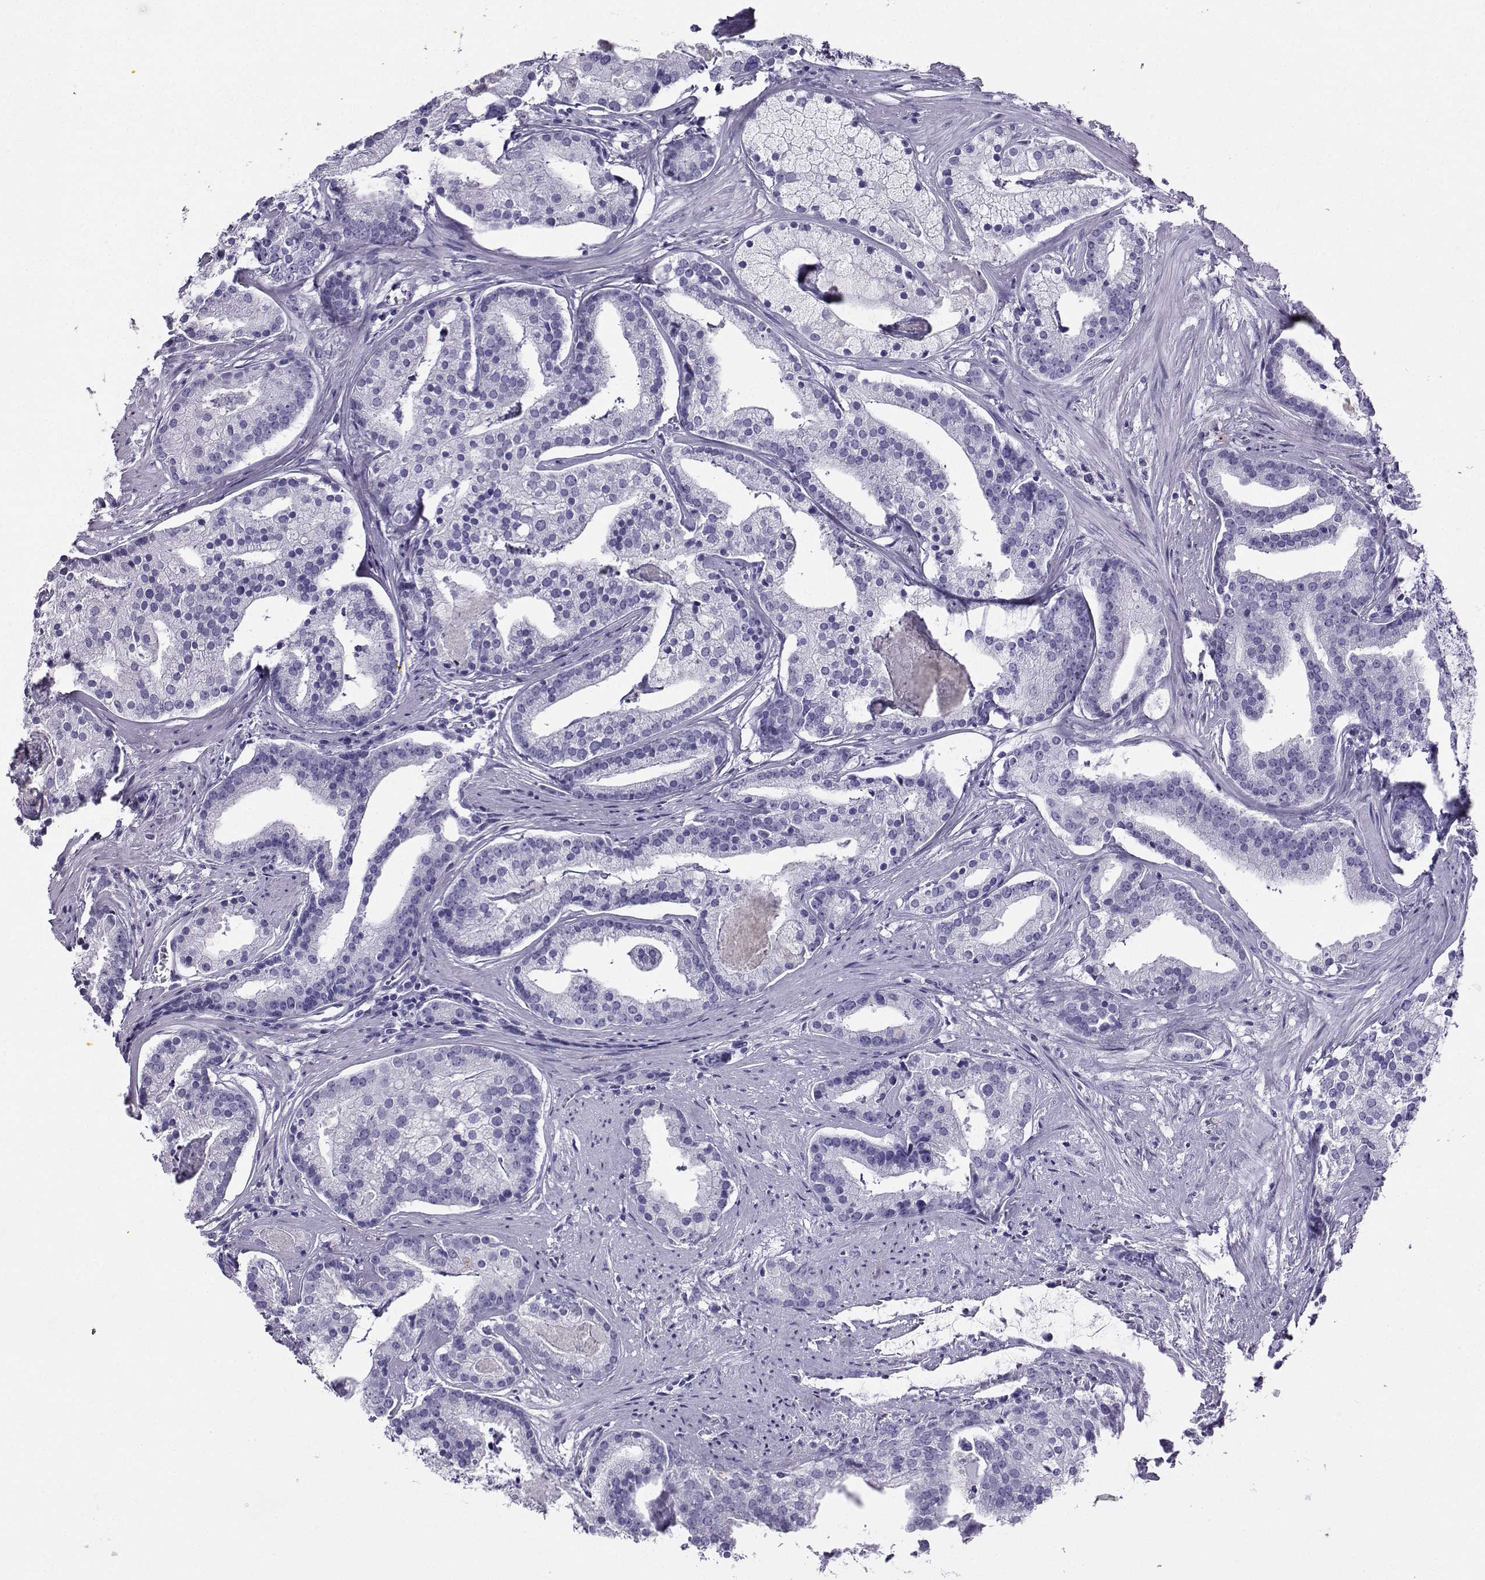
{"staining": {"intensity": "negative", "quantity": "none", "location": "none"}, "tissue": "prostate cancer", "cell_type": "Tumor cells", "image_type": "cancer", "snomed": [{"axis": "morphology", "description": "Adenocarcinoma, NOS"}, {"axis": "topography", "description": "Prostate and seminal vesicle, NOS"}, {"axis": "topography", "description": "Prostate"}], "caption": "Tumor cells show no significant positivity in prostate cancer (adenocarcinoma).", "gene": "CD109", "patient": {"sex": "male", "age": 44}}